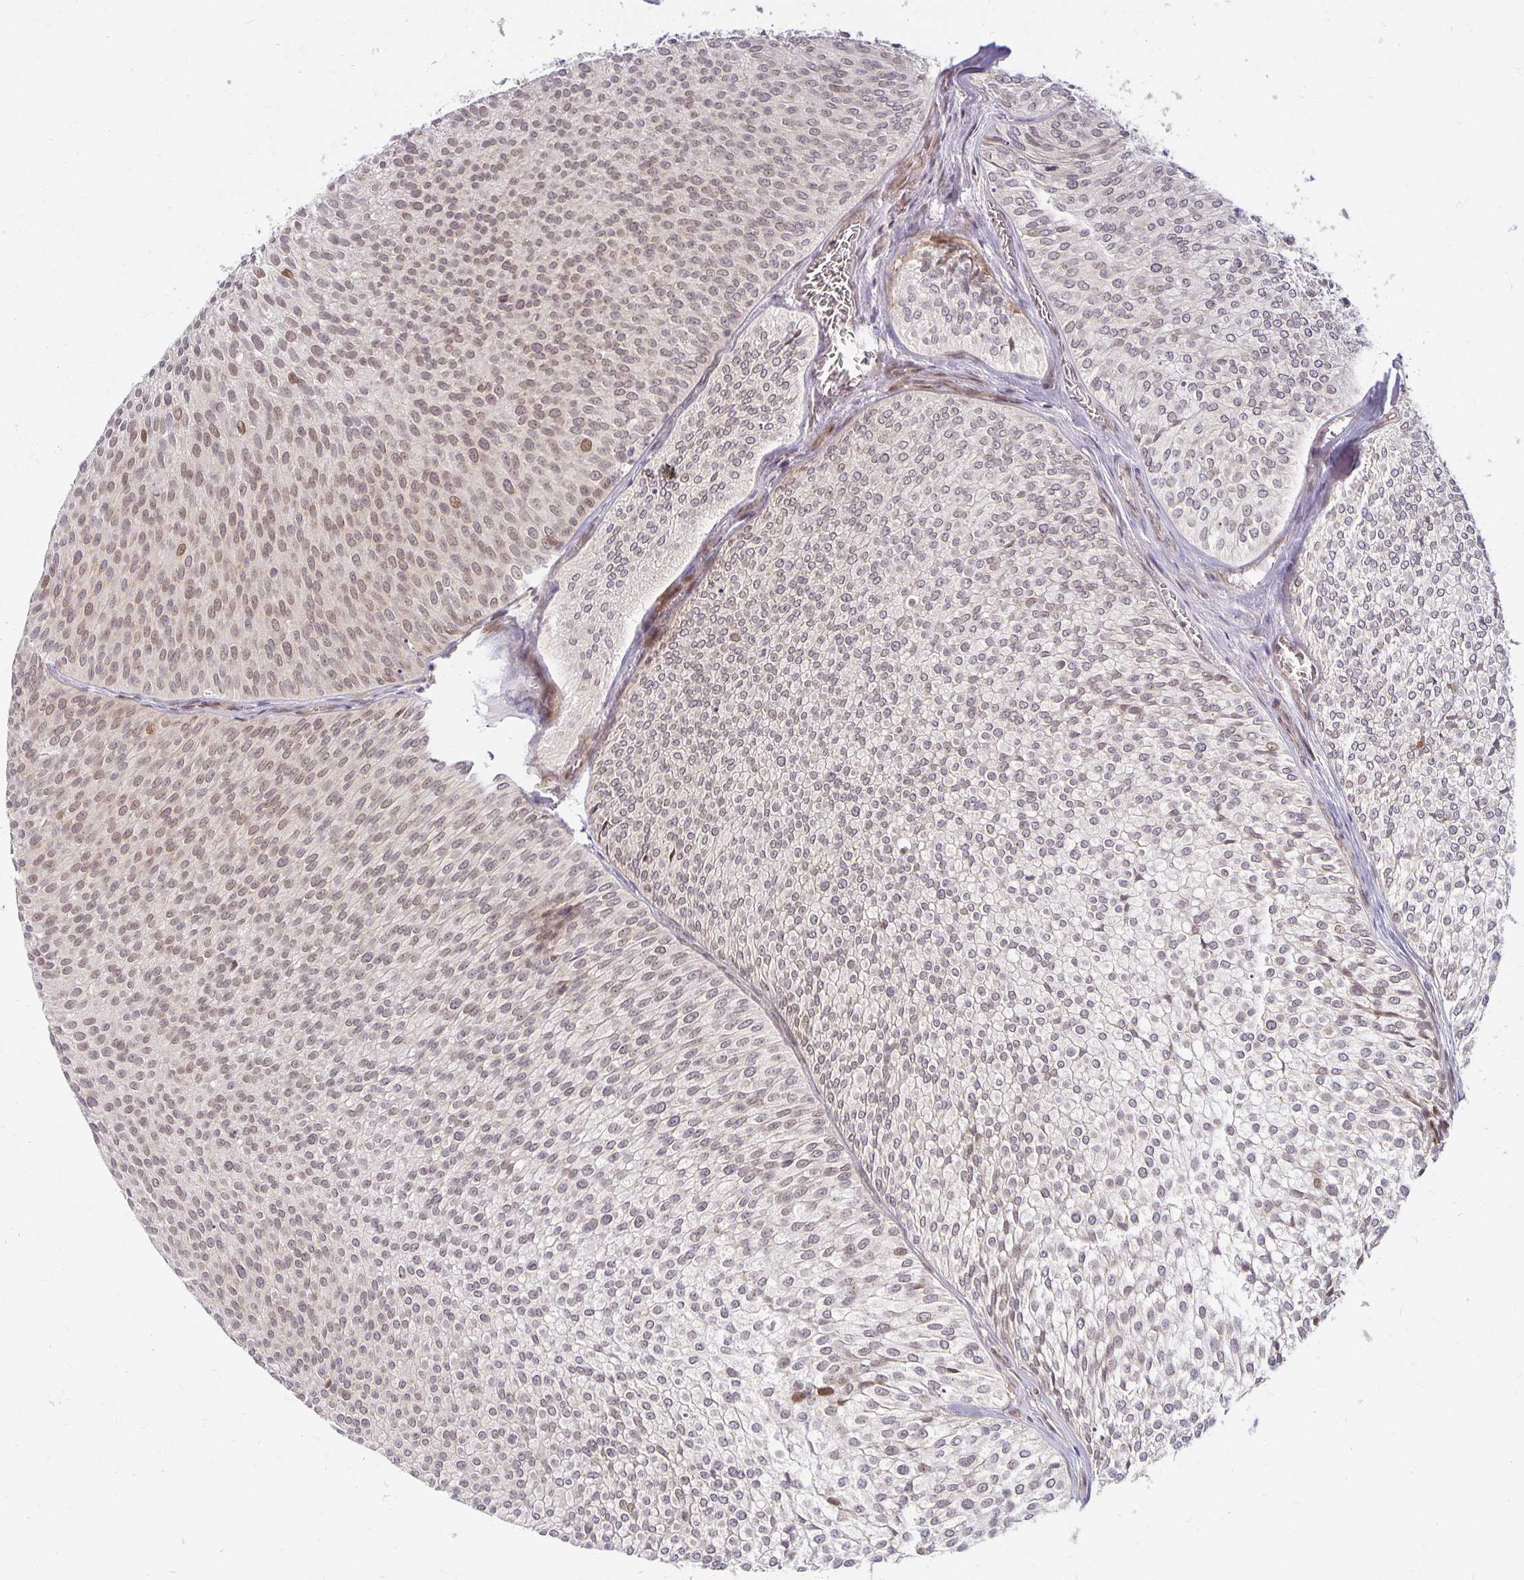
{"staining": {"intensity": "weak", "quantity": ">75%", "location": "cytoplasmic/membranous,nuclear"}, "tissue": "urothelial cancer", "cell_type": "Tumor cells", "image_type": "cancer", "snomed": [{"axis": "morphology", "description": "Urothelial carcinoma, Low grade"}, {"axis": "topography", "description": "Urinary bladder"}], "caption": "The image reveals staining of low-grade urothelial carcinoma, revealing weak cytoplasmic/membranous and nuclear protein staining (brown color) within tumor cells.", "gene": "EHF", "patient": {"sex": "male", "age": 91}}